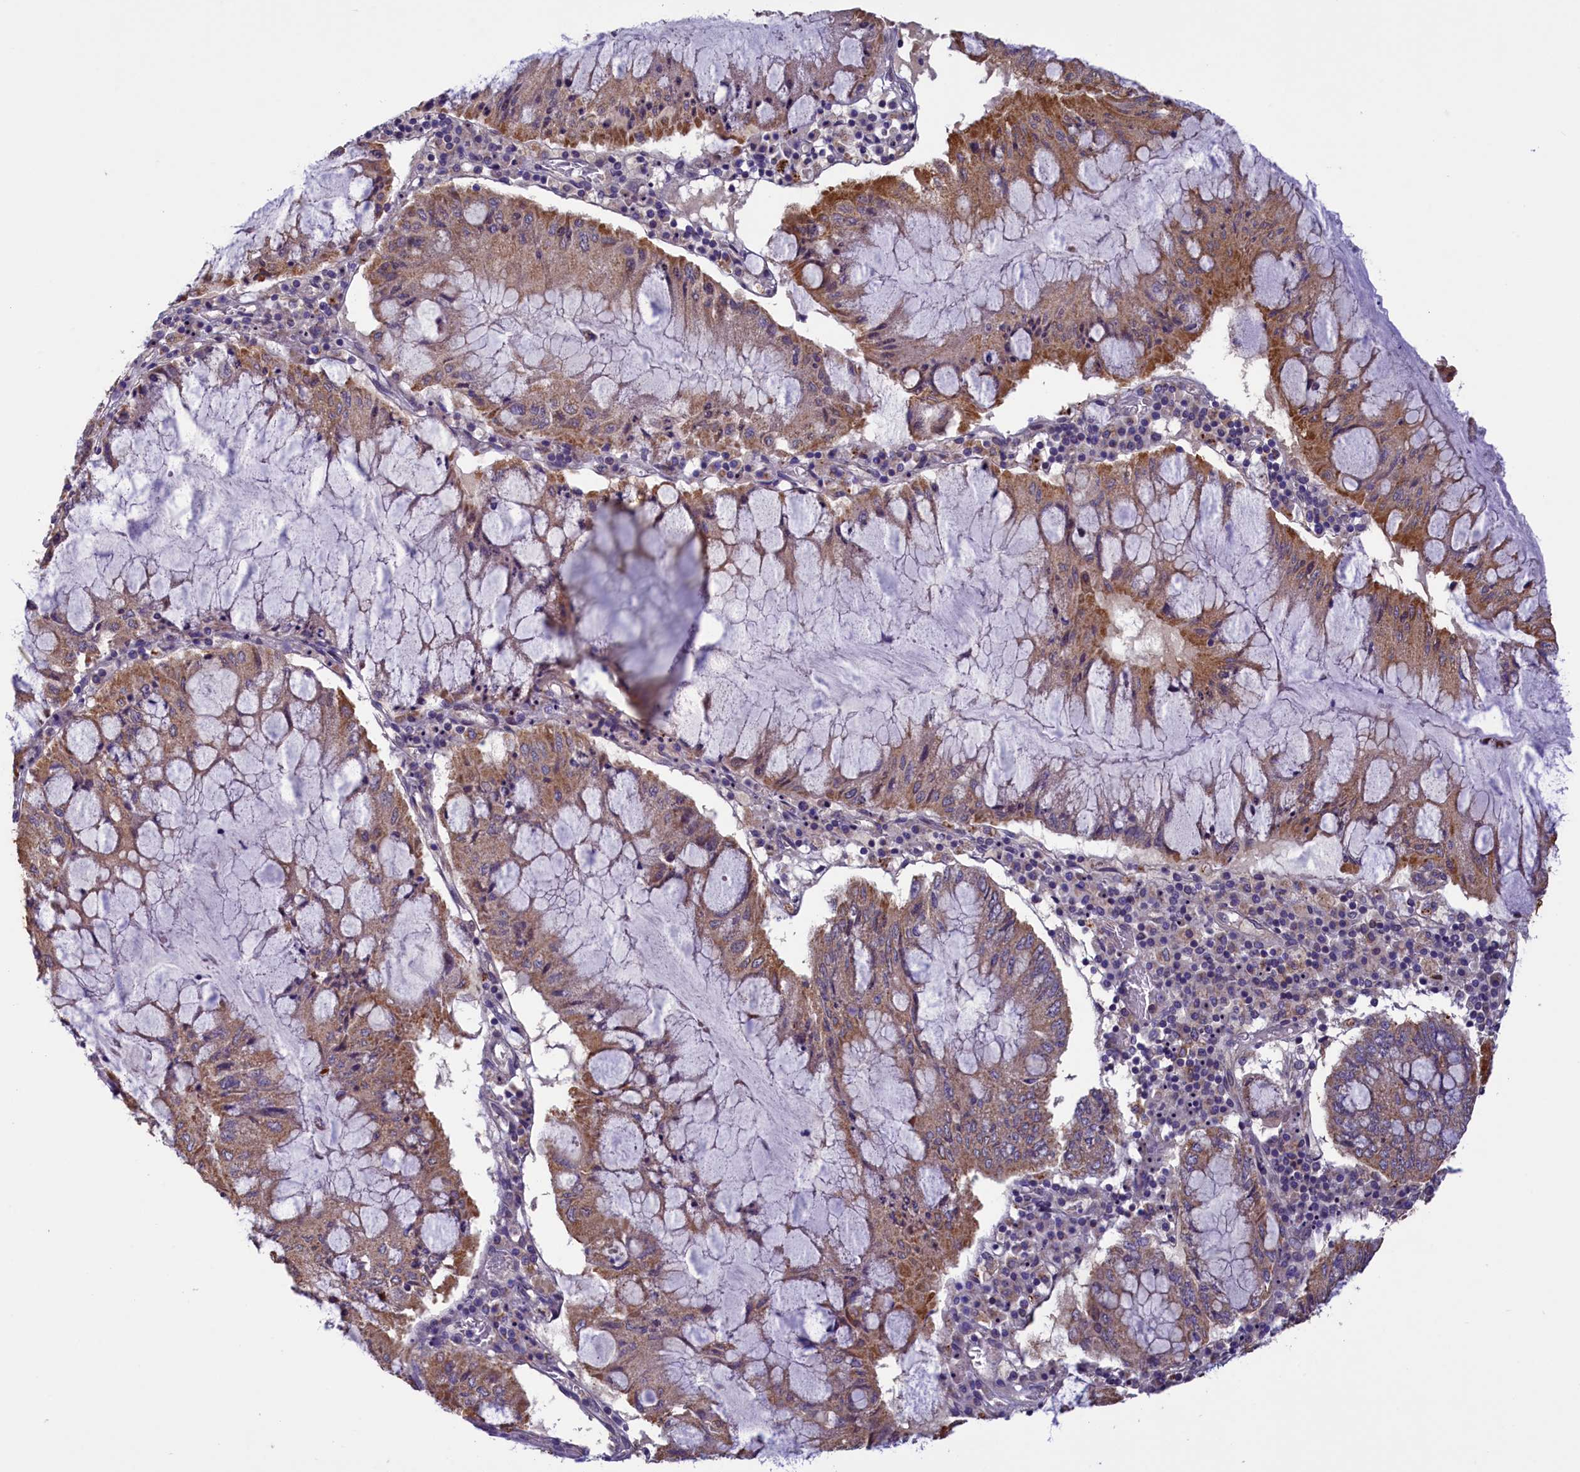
{"staining": {"intensity": "moderate", "quantity": "25%-75%", "location": "cytoplasmic/membranous"}, "tissue": "pancreatic cancer", "cell_type": "Tumor cells", "image_type": "cancer", "snomed": [{"axis": "morphology", "description": "Adenocarcinoma, NOS"}, {"axis": "topography", "description": "Pancreas"}], "caption": "Tumor cells demonstrate medium levels of moderate cytoplasmic/membranous expression in about 25%-75% of cells in pancreatic cancer.", "gene": "ACAD8", "patient": {"sex": "female", "age": 50}}